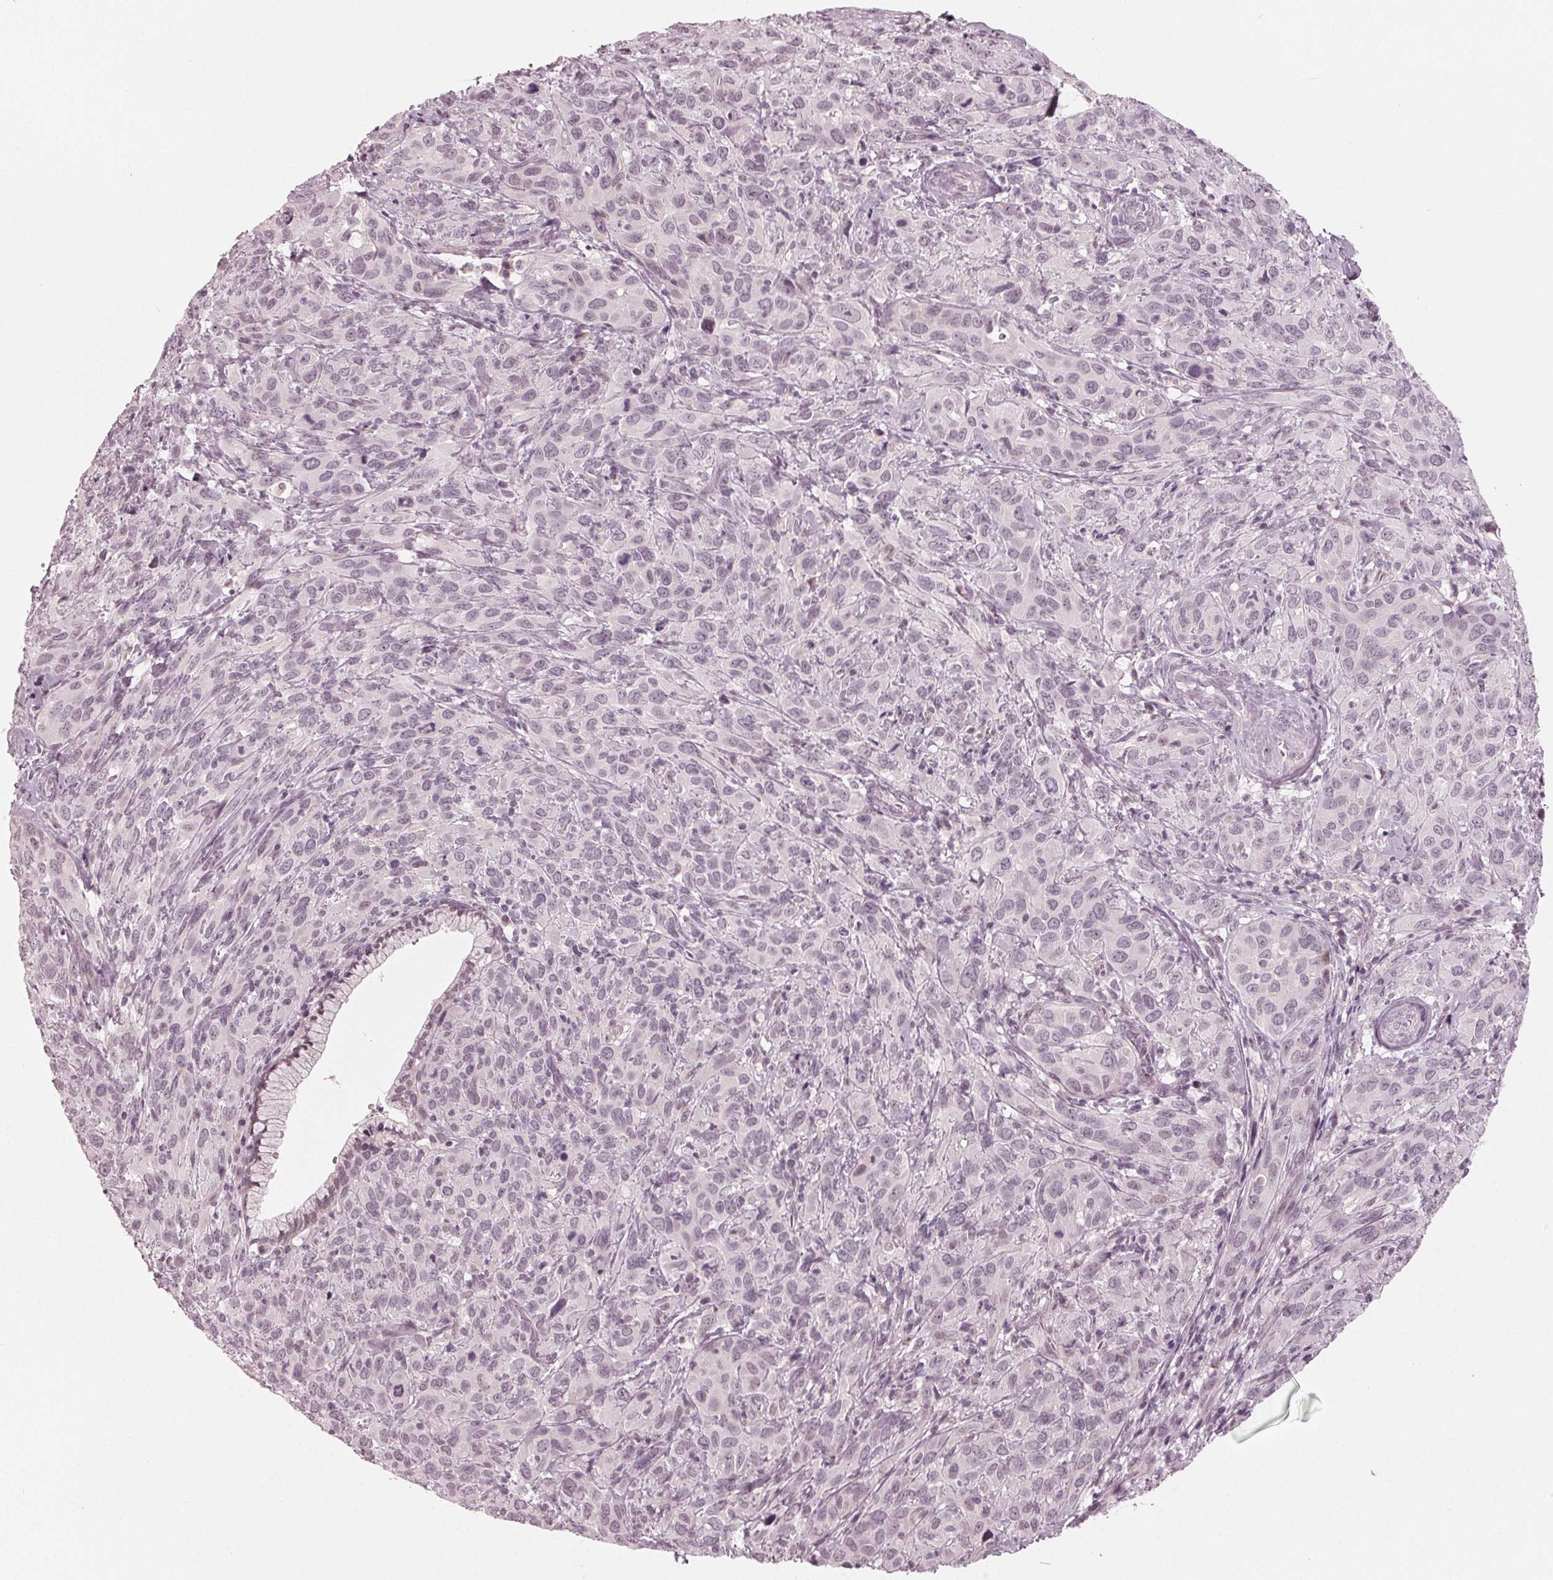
{"staining": {"intensity": "negative", "quantity": "none", "location": "none"}, "tissue": "cervical cancer", "cell_type": "Tumor cells", "image_type": "cancer", "snomed": [{"axis": "morphology", "description": "Squamous cell carcinoma, NOS"}, {"axis": "topography", "description": "Cervix"}], "caption": "The immunohistochemistry (IHC) image has no significant staining in tumor cells of squamous cell carcinoma (cervical) tissue.", "gene": "ADPRHL1", "patient": {"sex": "female", "age": 51}}